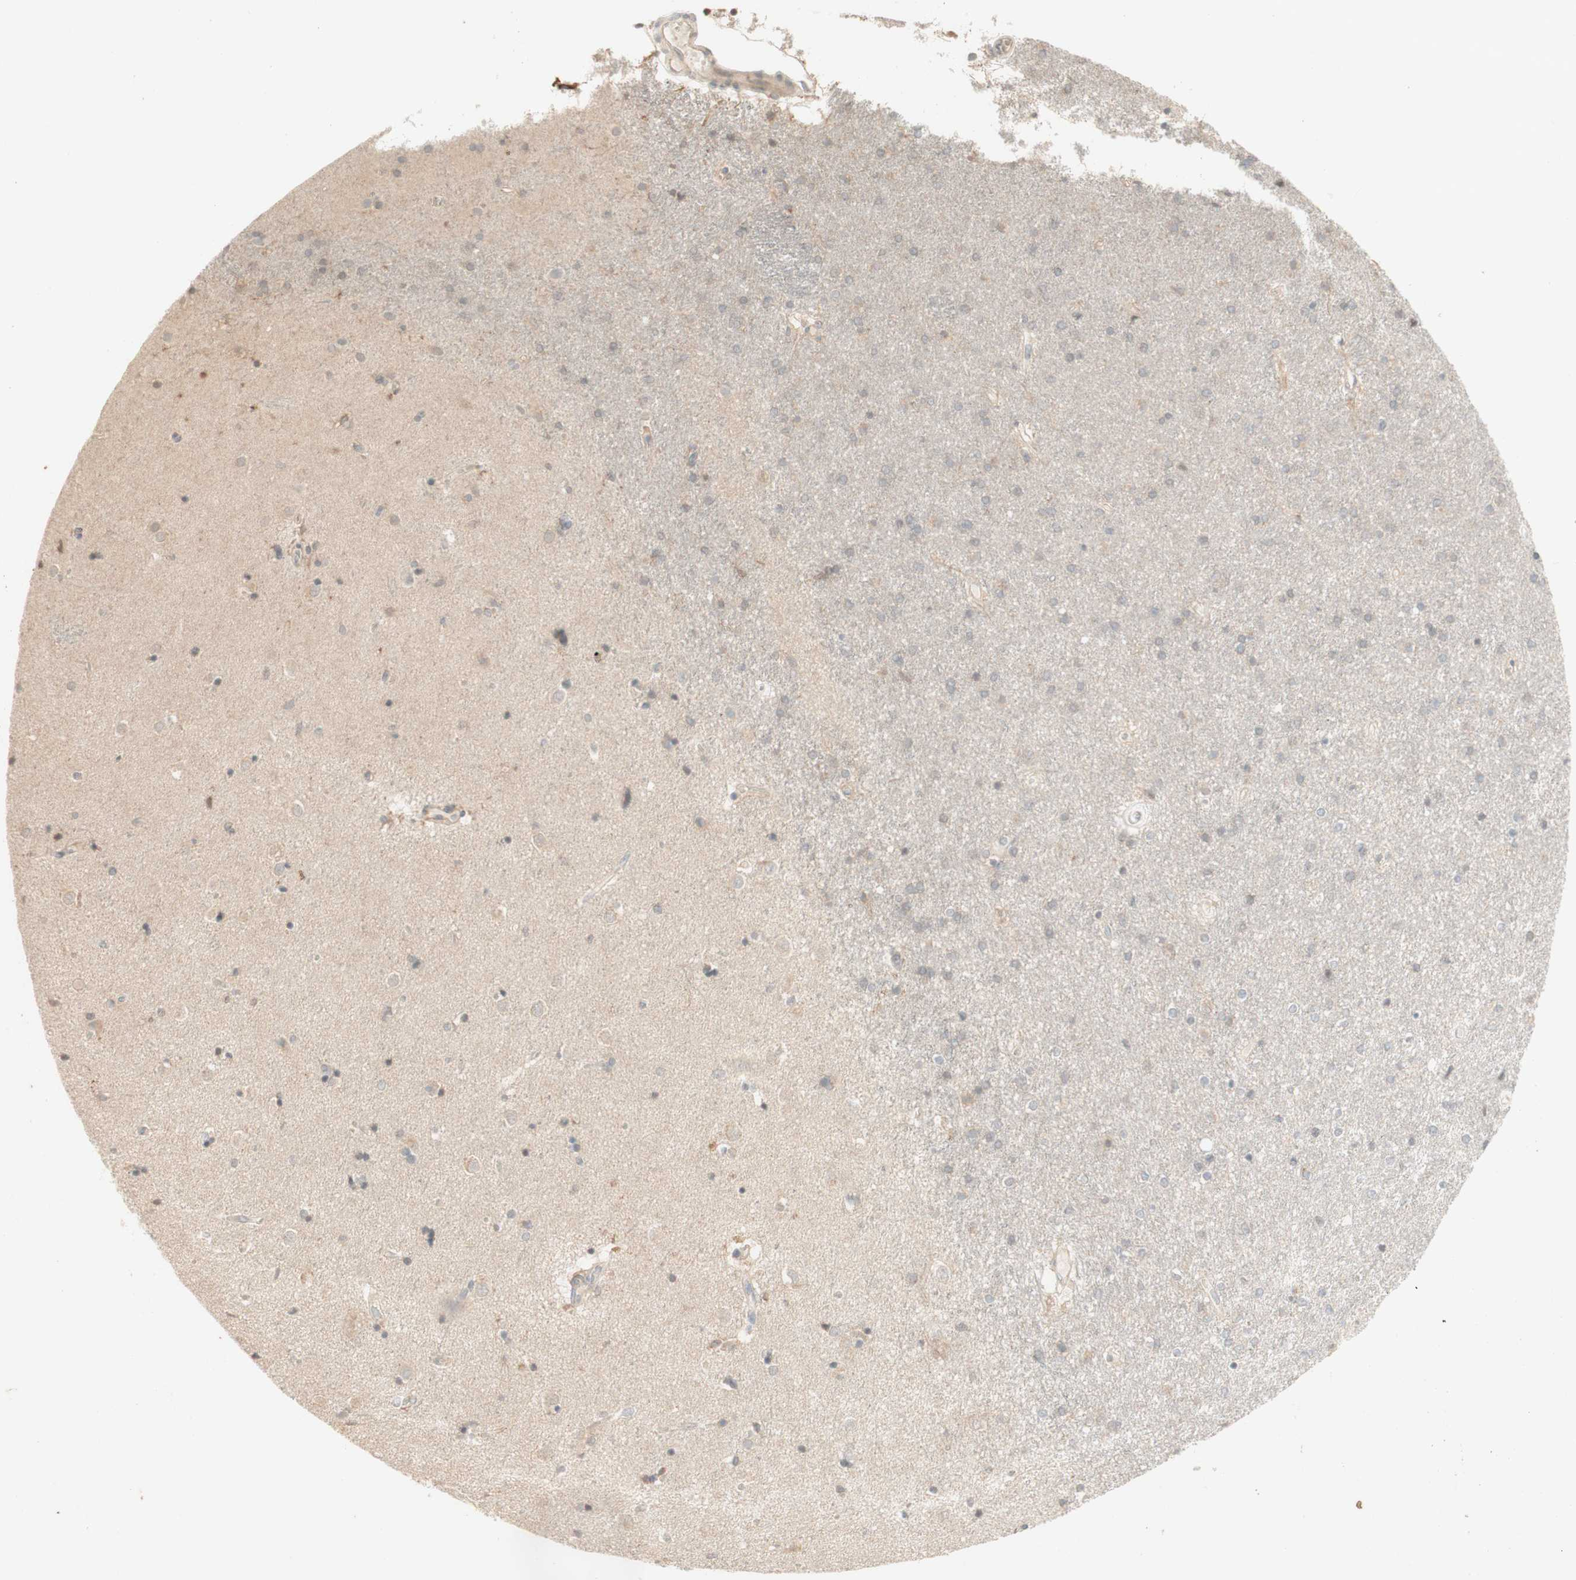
{"staining": {"intensity": "weak", "quantity": "<25%", "location": "cytoplasmic/membranous"}, "tissue": "caudate", "cell_type": "Glial cells", "image_type": "normal", "snomed": [{"axis": "morphology", "description": "Normal tissue, NOS"}, {"axis": "topography", "description": "Lateral ventricle wall"}], "caption": "This photomicrograph is of unremarkable caudate stained with immunohistochemistry to label a protein in brown with the nuclei are counter-stained blue. There is no expression in glial cells. Brightfield microscopy of immunohistochemistry (IHC) stained with DAB (brown) and hematoxylin (blue), captured at high magnification.", "gene": "CLCN2", "patient": {"sex": "female", "age": 54}}